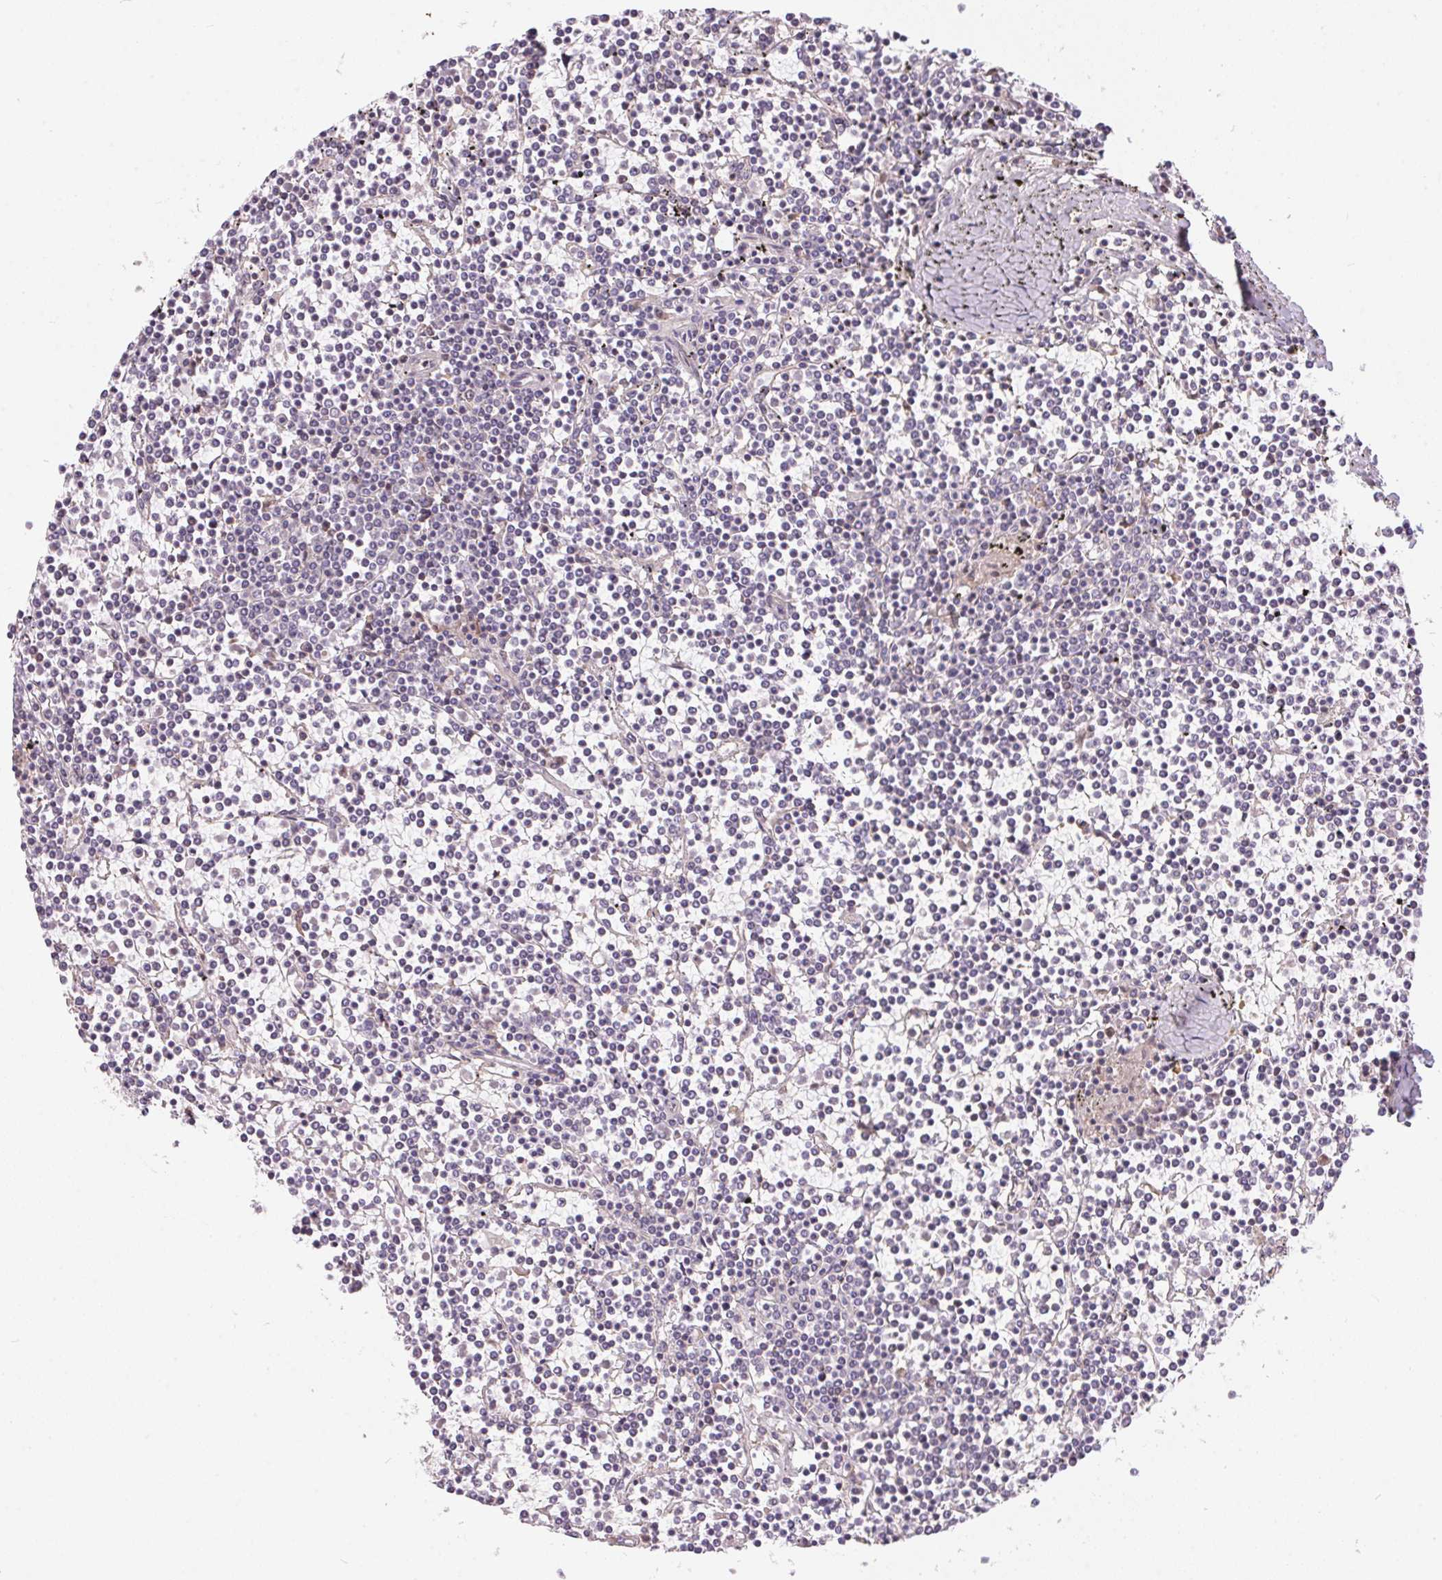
{"staining": {"intensity": "negative", "quantity": "none", "location": "none"}, "tissue": "lymphoma", "cell_type": "Tumor cells", "image_type": "cancer", "snomed": [{"axis": "morphology", "description": "Malignant lymphoma, non-Hodgkin's type, Low grade"}, {"axis": "topography", "description": "Spleen"}], "caption": "Immunohistochemical staining of human lymphoma shows no significant positivity in tumor cells.", "gene": "UNC13B", "patient": {"sex": "female", "age": 19}}